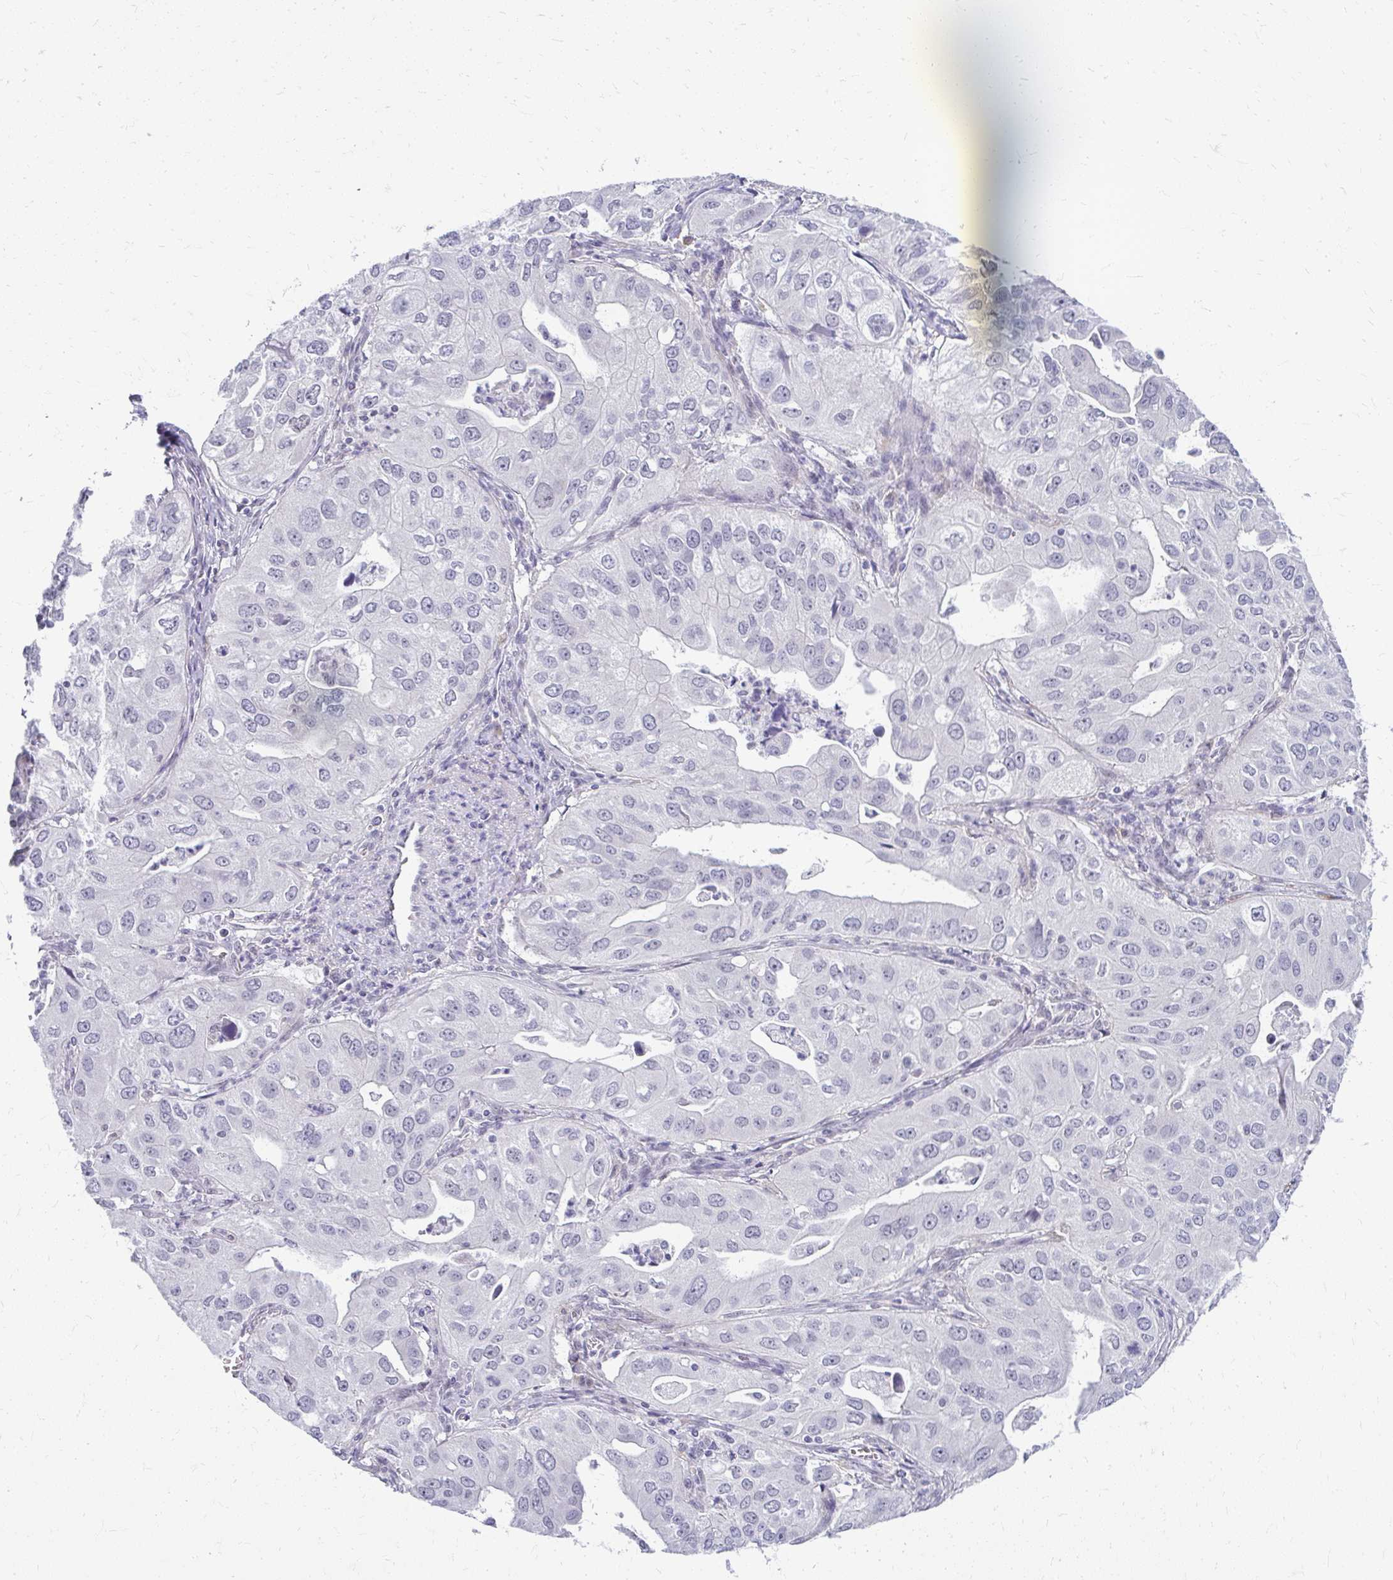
{"staining": {"intensity": "negative", "quantity": "none", "location": "none"}, "tissue": "lung cancer", "cell_type": "Tumor cells", "image_type": "cancer", "snomed": [{"axis": "morphology", "description": "Adenocarcinoma, NOS"}, {"axis": "topography", "description": "Lung"}], "caption": "The micrograph demonstrates no significant expression in tumor cells of lung cancer (adenocarcinoma). (DAB (3,3'-diaminobenzidine) immunohistochemistry (IHC) with hematoxylin counter stain).", "gene": "TEX33", "patient": {"sex": "male", "age": 48}}